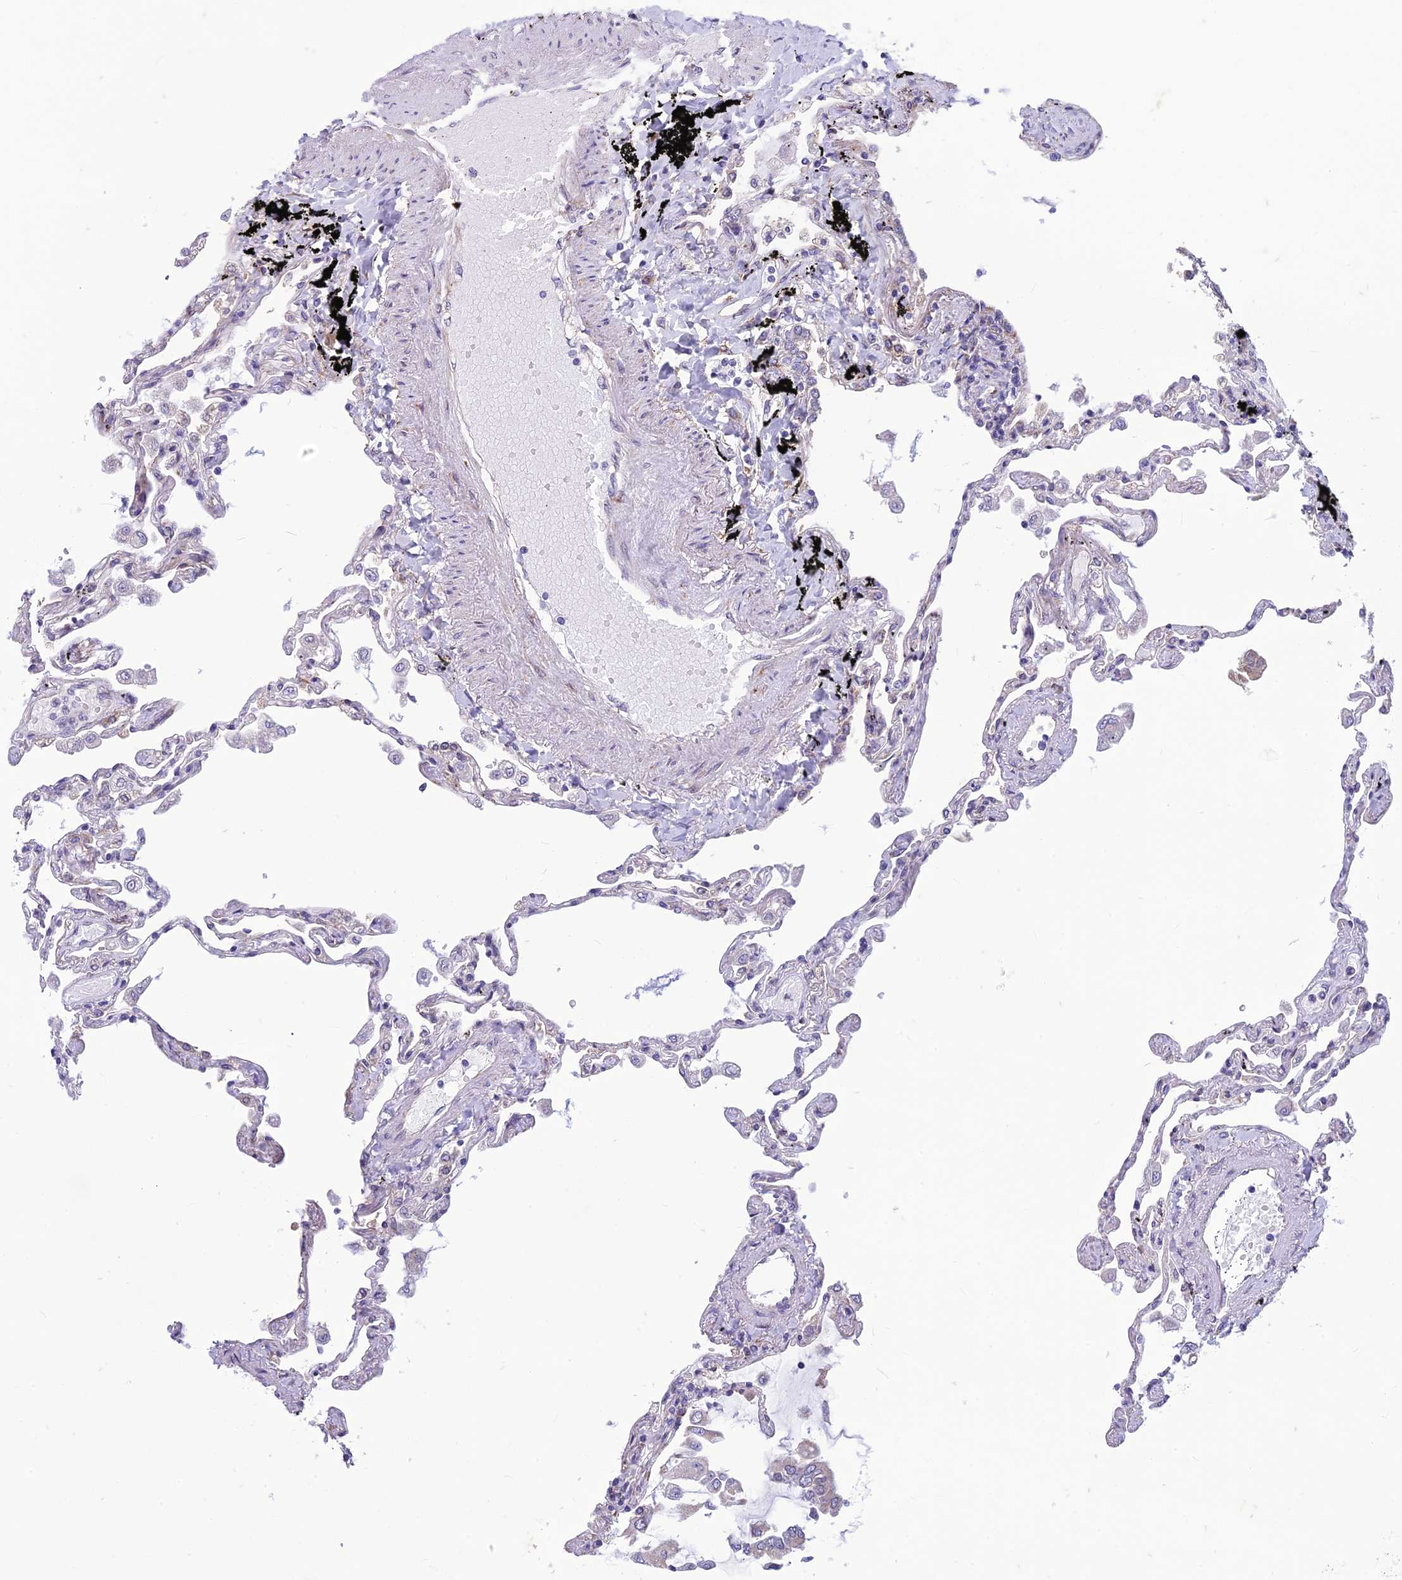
{"staining": {"intensity": "negative", "quantity": "none", "location": "none"}, "tissue": "lung", "cell_type": "Alveolar cells", "image_type": "normal", "snomed": [{"axis": "morphology", "description": "Normal tissue, NOS"}, {"axis": "topography", "description": "Lung"}], "caption": "A histopathology image of lung stained for a protein displays no brown staining in alveolar cells.", "gene": "CENATAC", "patient": {"sex": "female", "age": 67}}